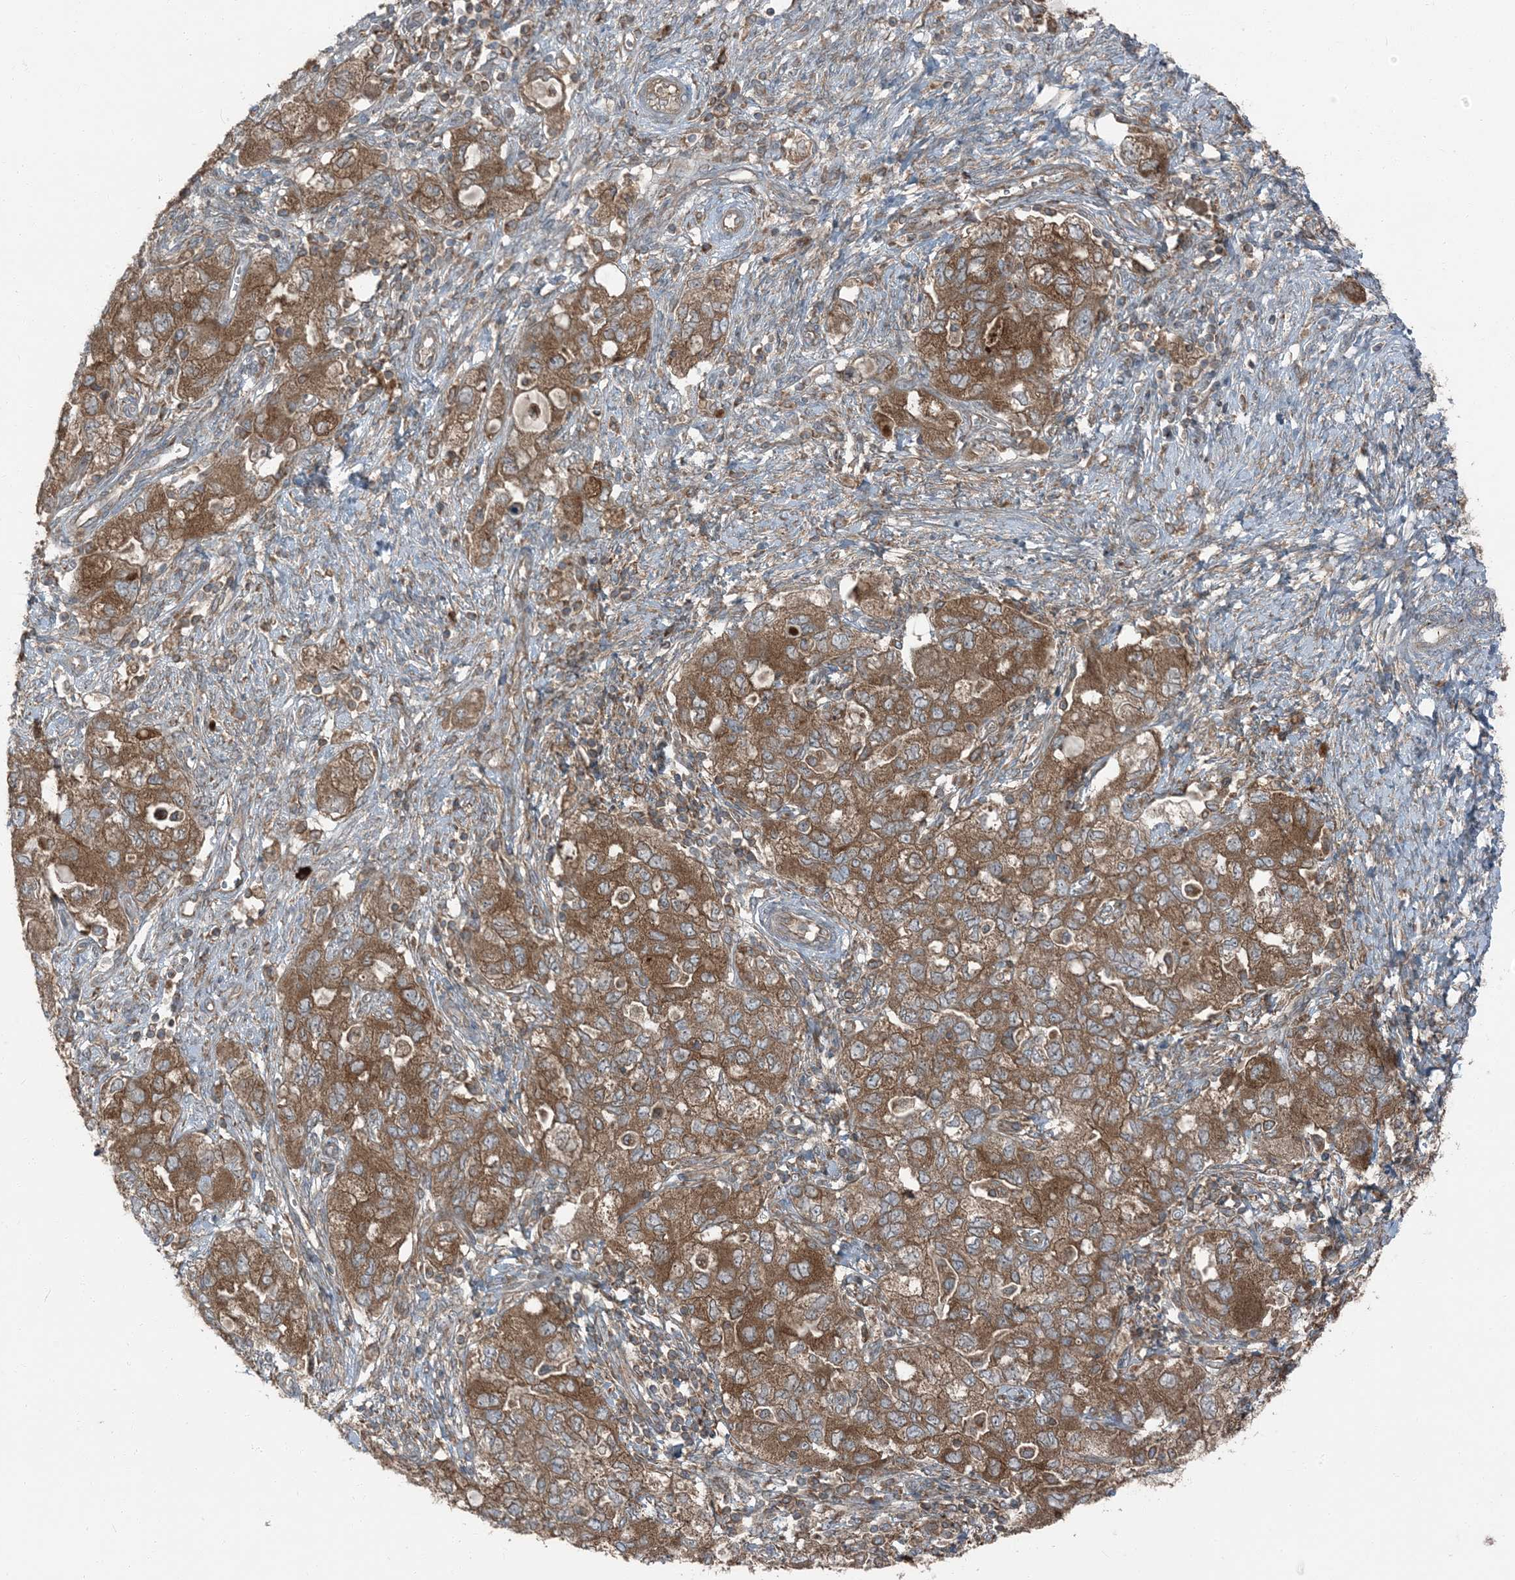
{"staining": {"intensity": "moderate", "quantity": ">75%", "location": "cytoplasmic/membranous"}, "tissue": "ovarian cancer", "cell_type": "Tumor cells", "image_type": "cancer", "snomed": [{"axis": "morphology", "description": "Carcinoma, NOS"}, {"axis": "morphology", "description": "Cystadenocarcinoma, serous, NOS"}, {"axis": "topography", "description": "Ovary"}], "caption": "Immunohistochemical staining of ovarian carcinoma reveals medium levels of moderate cytoplasmic/membranous staining in about >75% of tumor cells. (DAB (3,3'-diaminobenzidine) IHC, brown staining for protein, blue staining for nuclei).", "gene": "RAB3GAP1", "patient": {"sex": "female", "age": 69}}